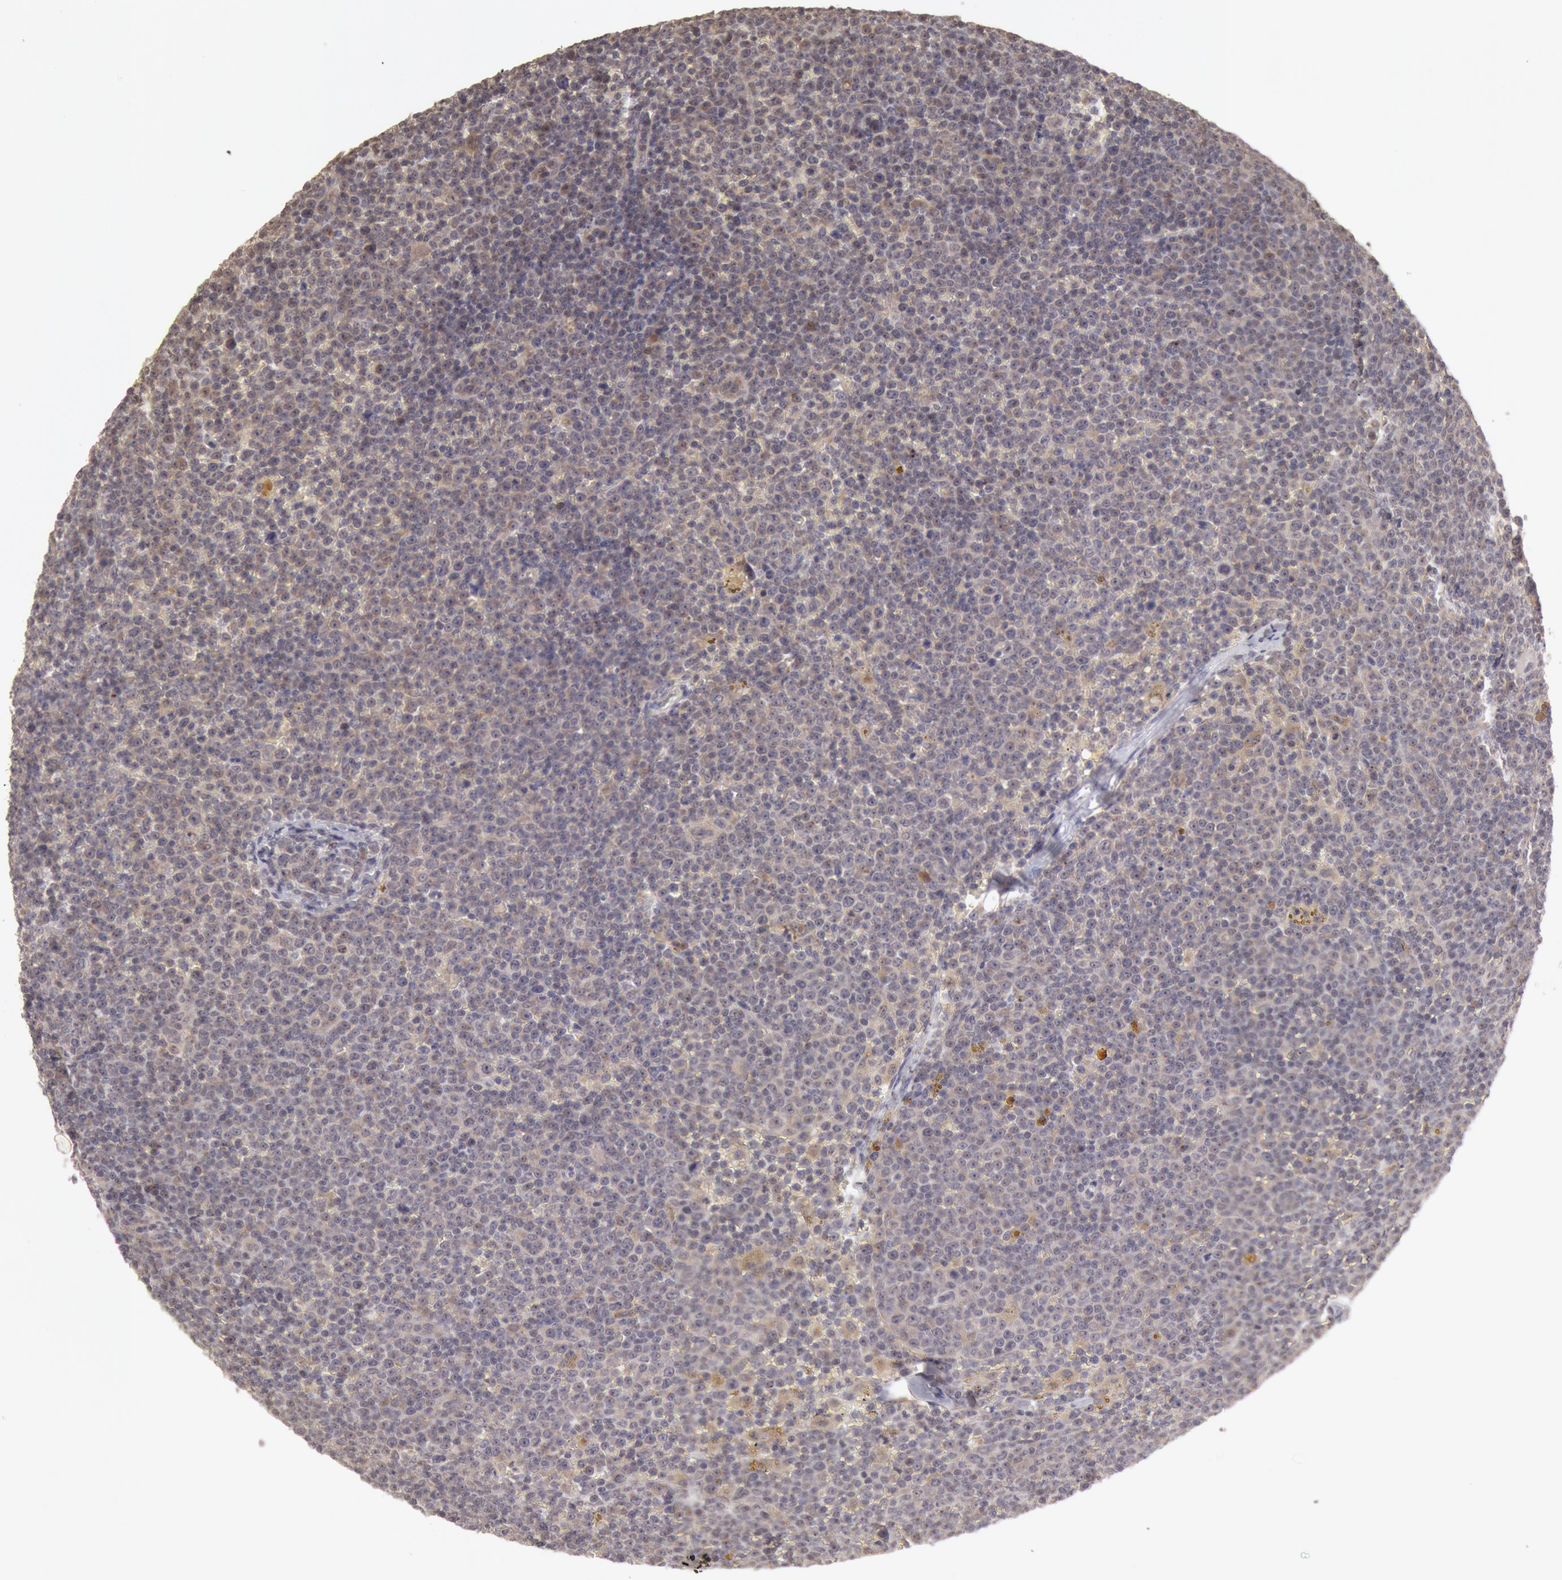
{"staining": {"intensity": "negative", "quantity": "none", "location": "none"}, "tissue": "lymphoma", "cell_type": "Tumor cells", "image_type": "cancer", "snomed": [{"axis": "morphology", "description": "Malignant lymphoma, non-Hodgkin's type, Low grade"}, {"axis": "topography", "description": "Lymph node"}], "caption": "Immunohistochemistry (IHC) of human low-grade malignant lymphoma, non-Hodgkin's type shows no positivity in tumor cells.", "gene": "ZFP36L1", "patient": {"sex": "male", "age": 50}}